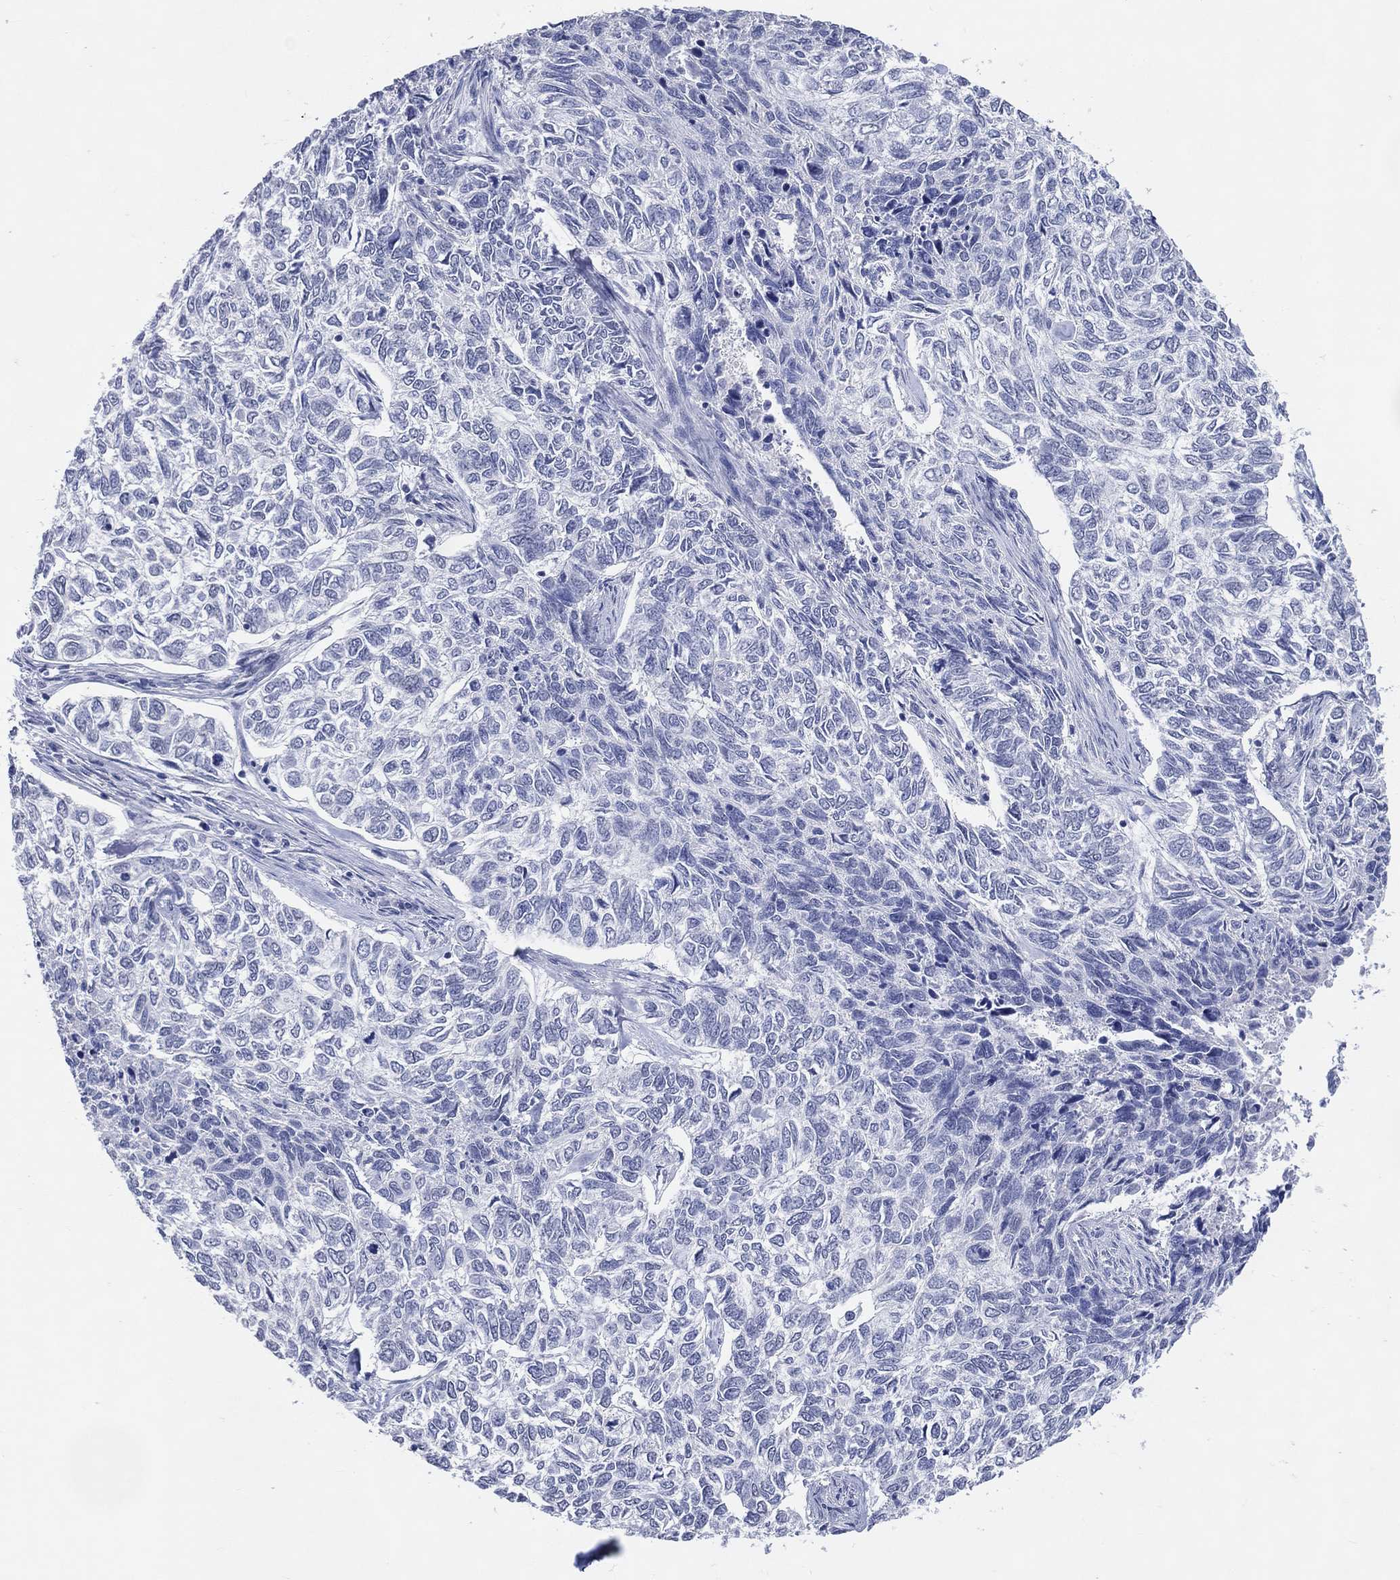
{"staining": {"intensity": "negative", "quantity": "none", "location": "none"}, "tissue": "skin cancer", "cell_type": "Tumor cells", "image_type": "cancer", "snomed": [{"axis": "morphology", "description": "Basal cell carcinoma"}, {"axis": "topography", "description": "Skin"}], "caption": "This image is of skin cancer (basal cell carcinoma) stained with IHC to label a protein in brown with the nuclei are counter-stained blue. There is no expression in tumor cells.", "gene": "CFAP58", "patient": {"sex": "female", "age": 65}}